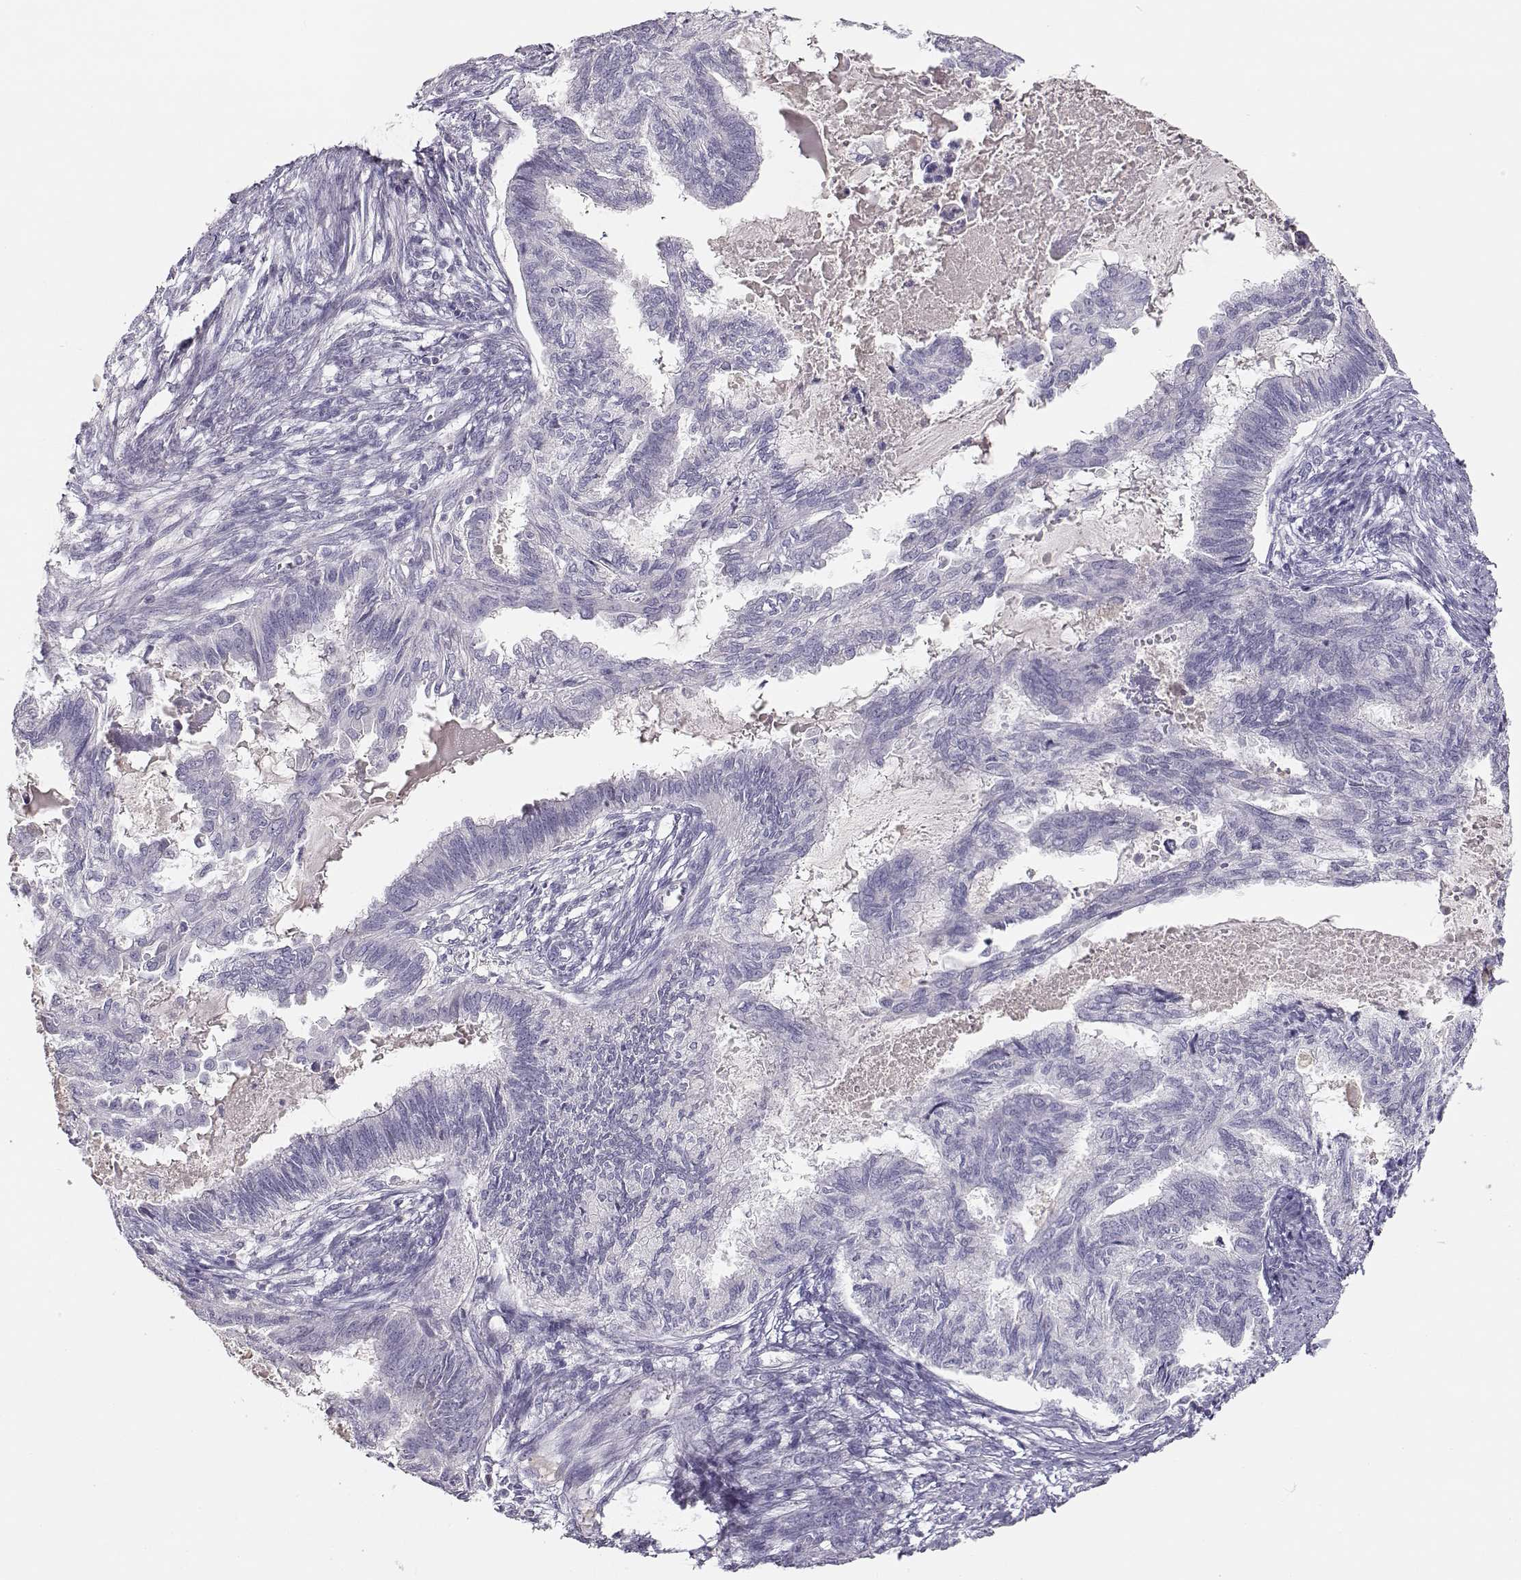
{"staining": {"intensity": "negative", "quantity": "none", "location": "none"}, "tissue": "endometrial cancer", "cell_type": "Tumor cells", "image_type": "cancer", "snomed": [{"axis": "morphology", "description": "Adenocarcinoma, NOS"}, {"axis": "topography", "description": "Endometrium"}], "caption": "This histopathology image is of endometrial adenocarcinoma stained with IHC to label a protein in brown with the nuclei are counter-stained blue. There is no positivity in tumor cells.", "gene": "SLCO6A1", "patient": {"sex": "female", "age": 86}}